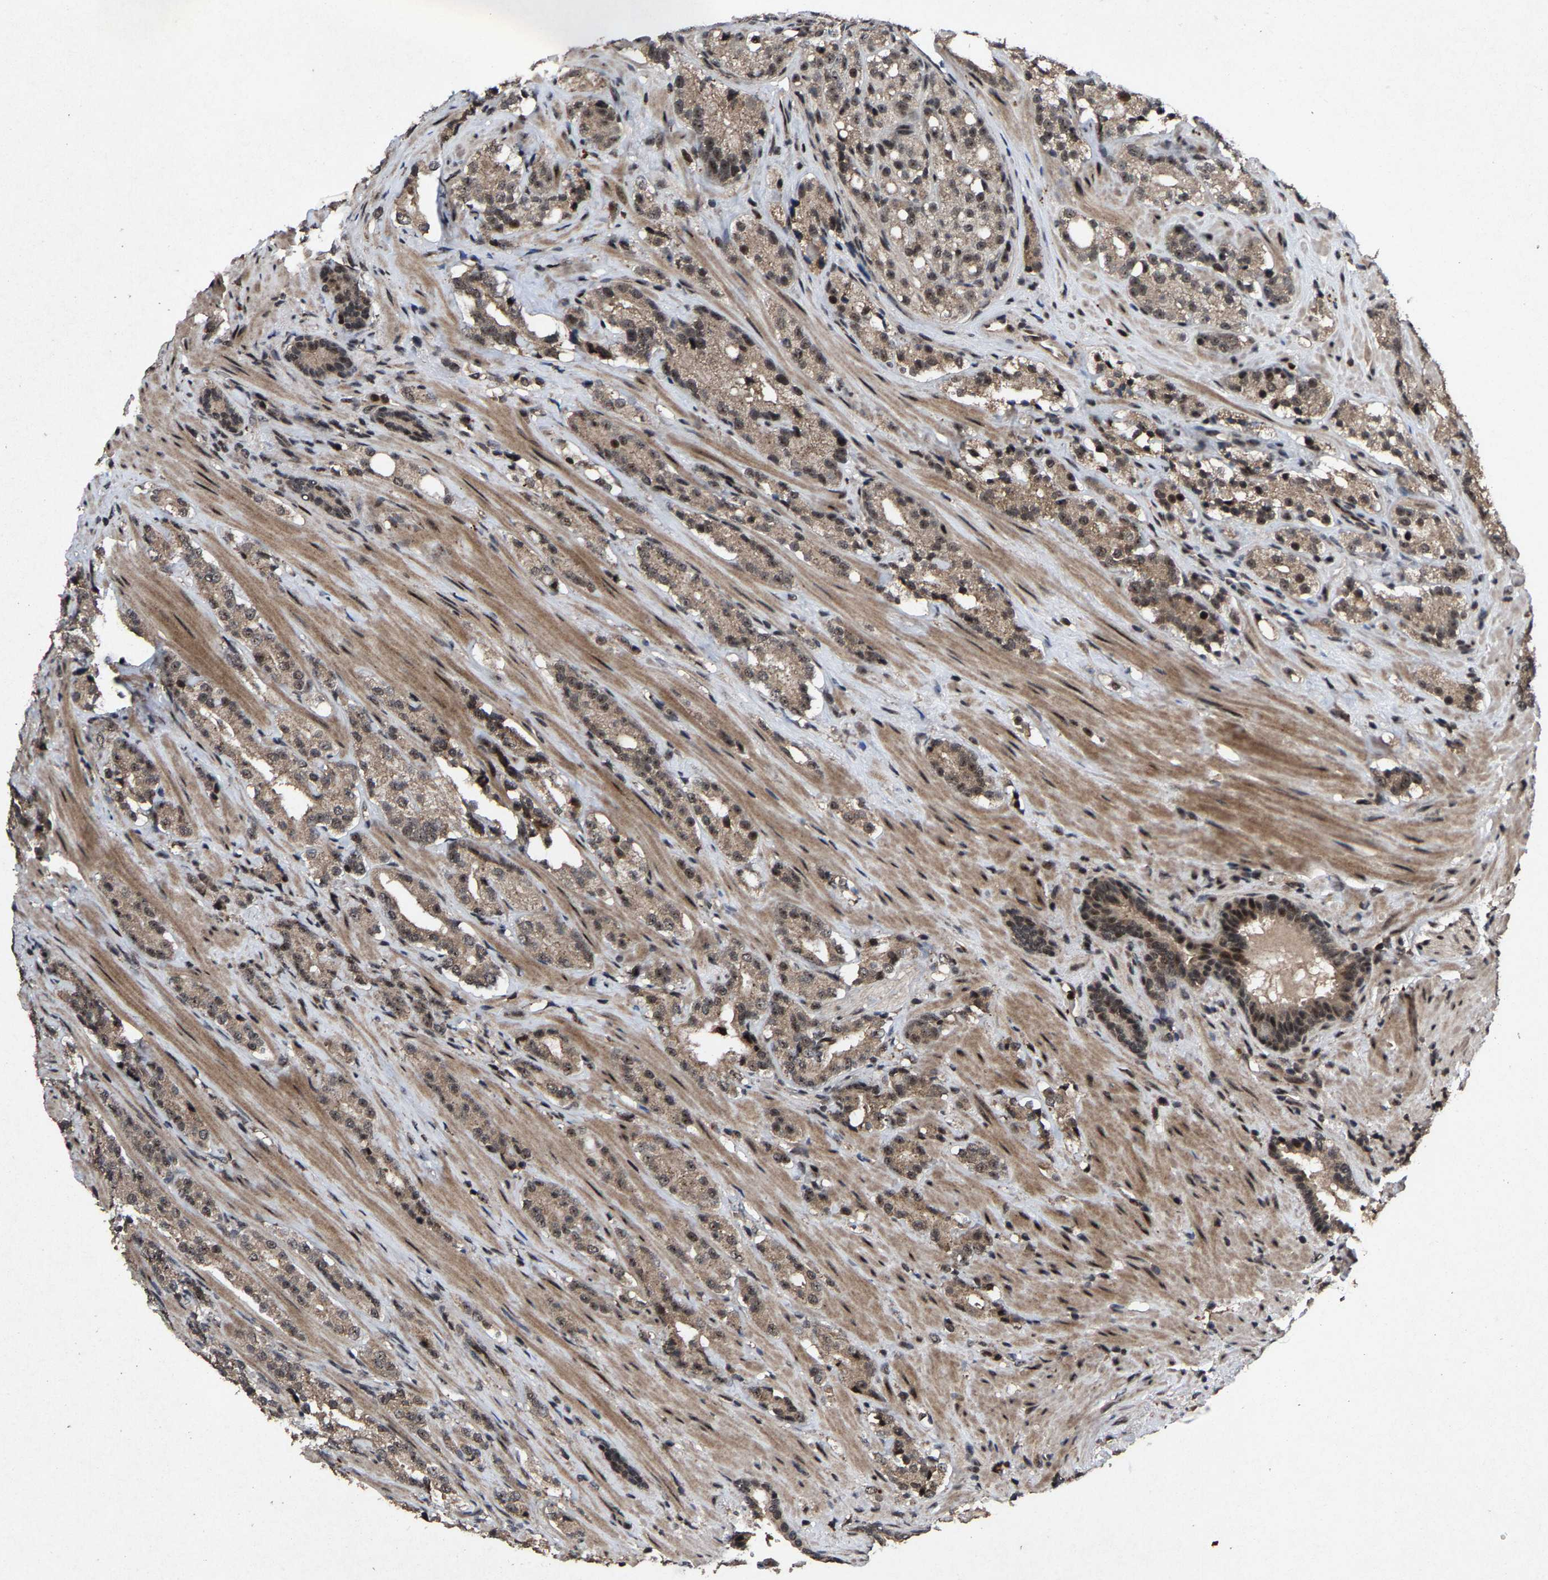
{"staining": {"intensity": "weak", "quantity": ">75%", "location": "cytoplasmic/membranous"}, "tissue": "prostate cancer", "cell_type": "Tumor cells", "image_type": "cancer", "snomed": [{"axis": "morphology", "description": "Adenocarcinoma, High grade"}, {"axis": "topography", "description": "Prostate"}], "caption": "This photomicrograph displays immunohistochemistry (IHC) staining of human adenocarcinoma (high-grade) (prostate), with low weak cytoplasmic/membranous positivity in approximately >75% of tumor cells.", "gene": "HAUS6", "patient": {"sex": "male", "age": 71}}